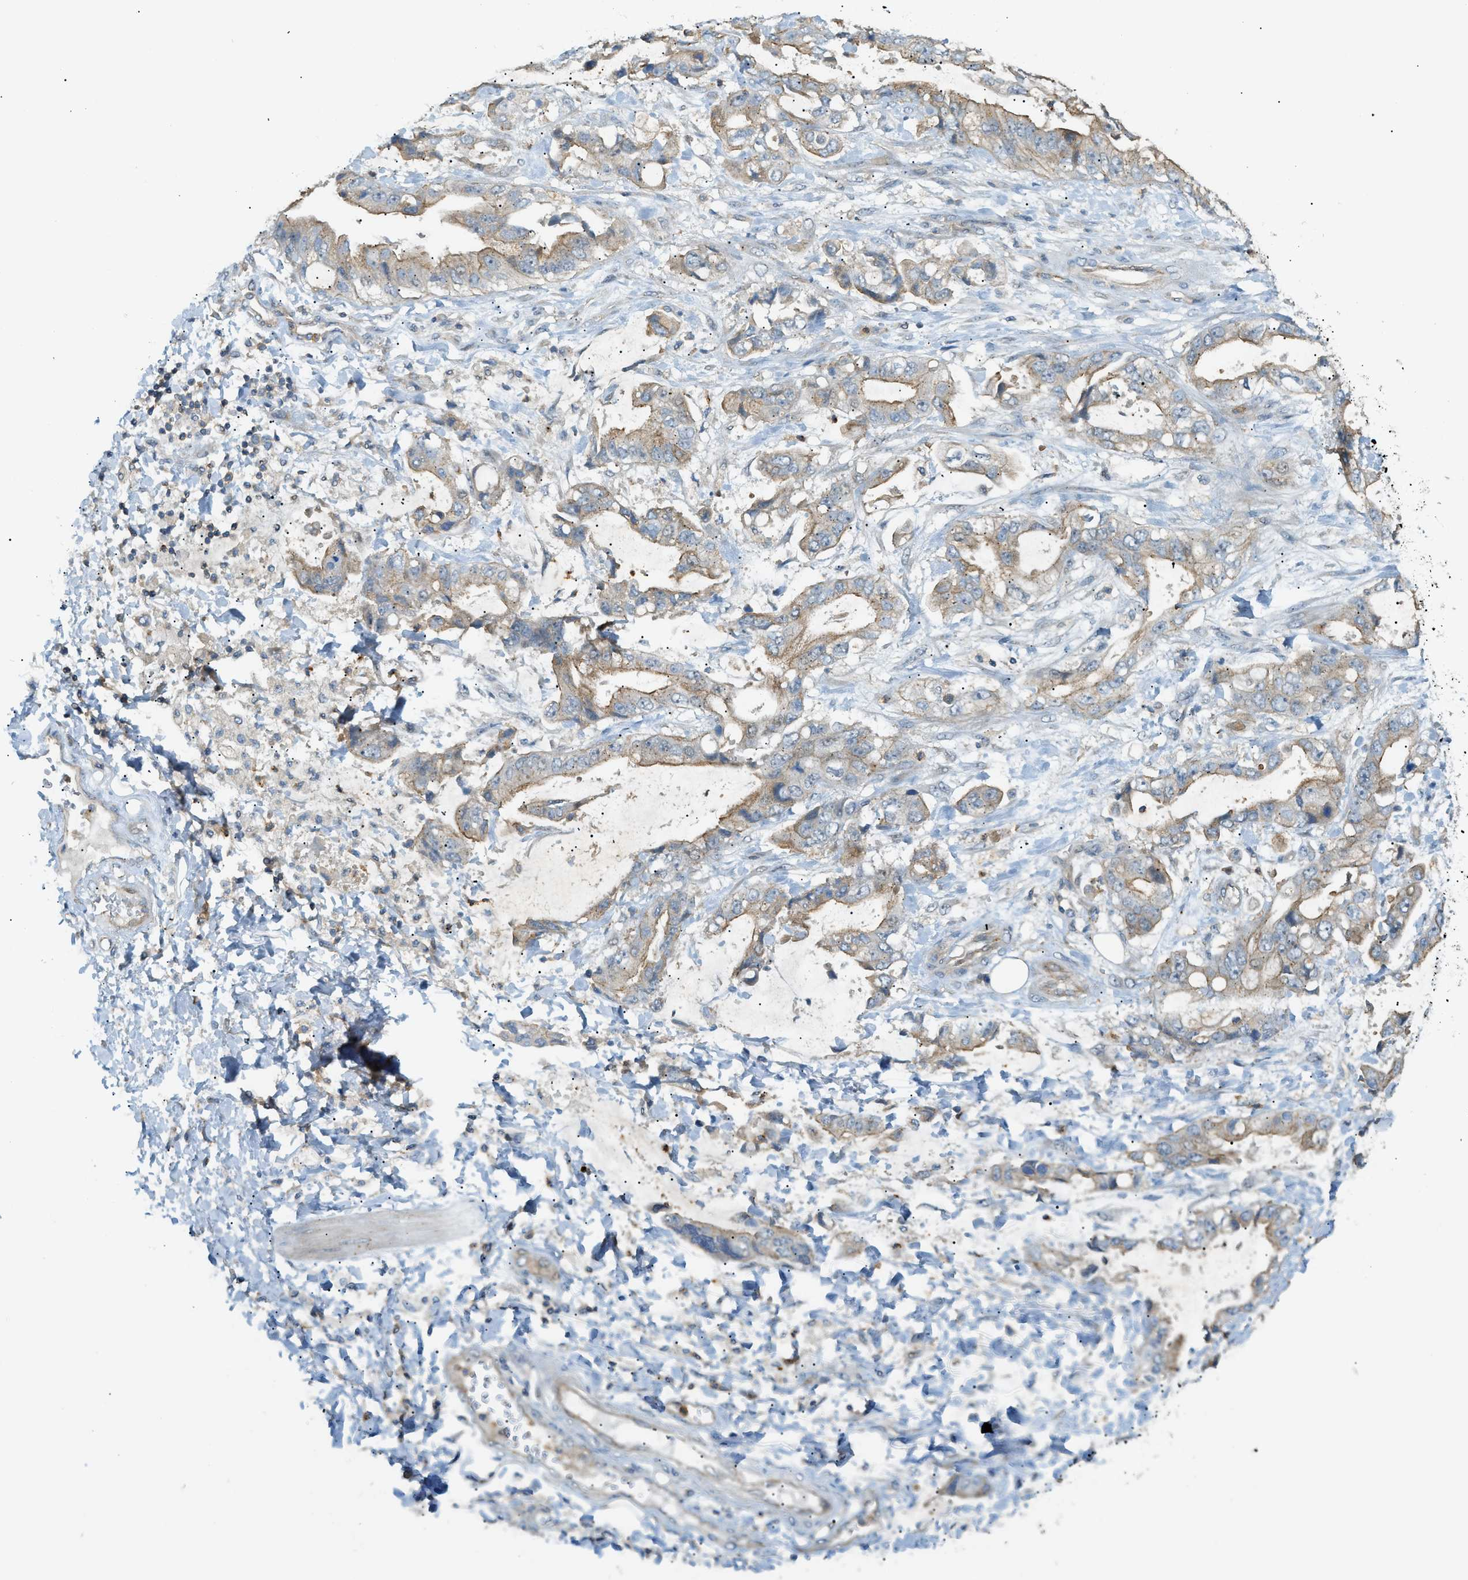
{"staining": {"intensity": "weak", "quantity": "25%-75%", "location": "cytoplasmic/membranous"}, "tissue": "stomach cancer", "cell_type": "Tumor cells", "image_type": "cancer", "snomed": [{"axis": "morphology", "description": "Normal tissue, NOS"}, {"axis": "morphology", "description": "Adenocarcinoma, NOS"}, {"axis": "topography", "description": "Stomach"}], "caption": "Weak cytoplasmic/membranous protein positivity is appreciated in about 25%-75% of tumor cells in stomach cancer.", "gene": "GRK6", "patient": {"sex": "male", "age": 62}}